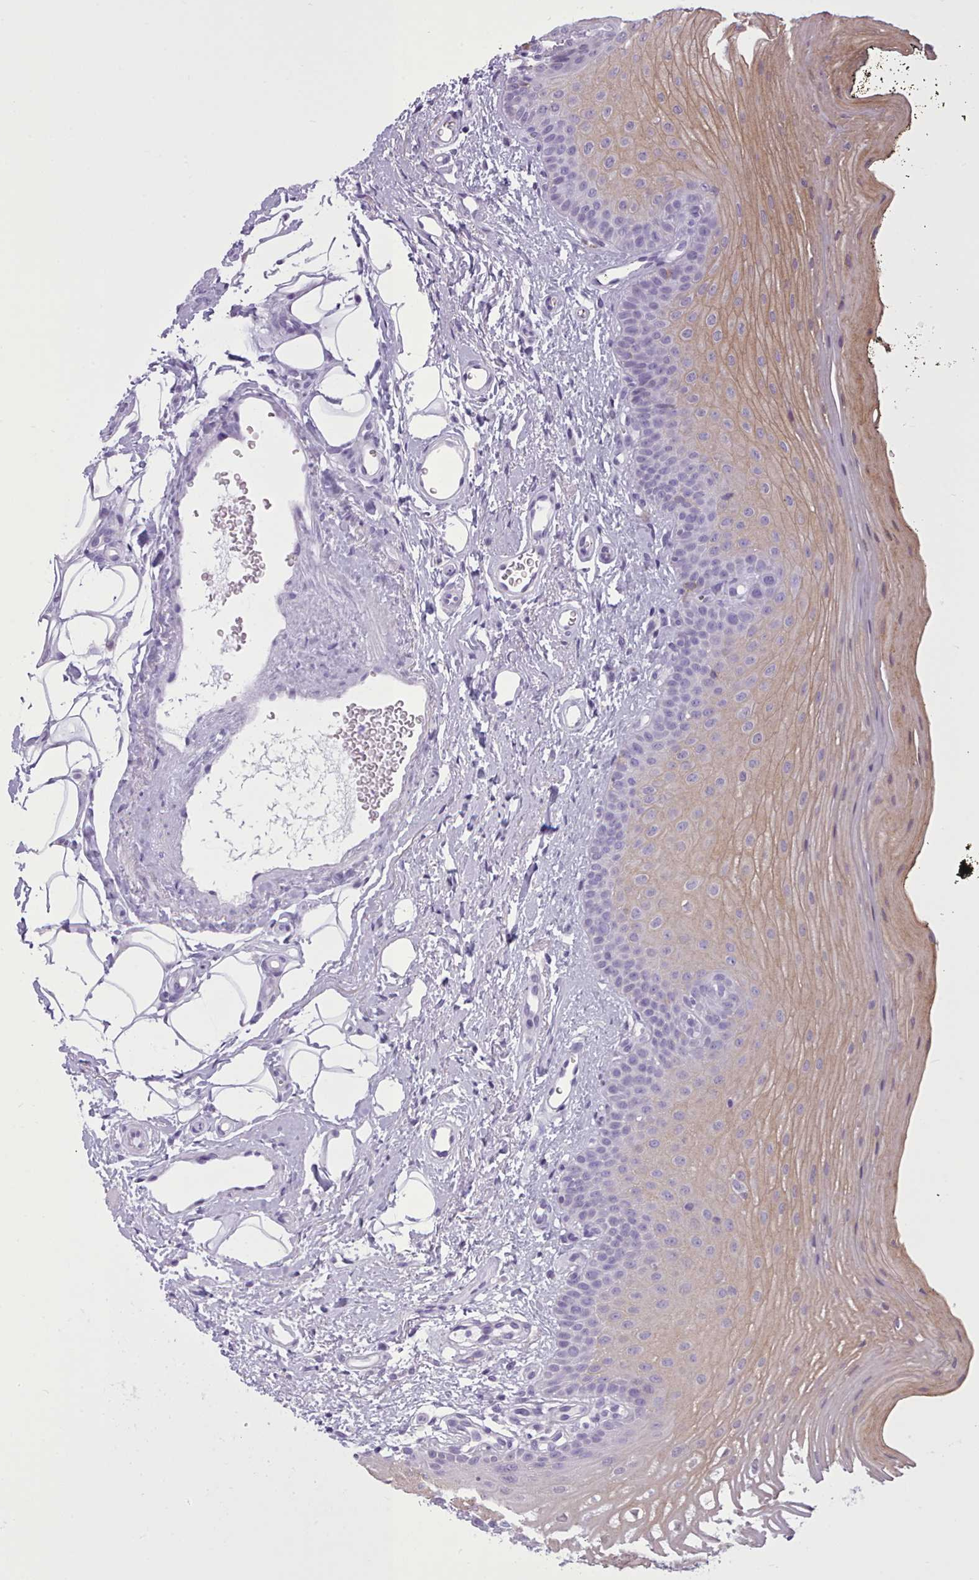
{"staining": {"intensity": "moderate", "quantity": "<25%", "location": "cytoplasmic/membranous"}, "tissue": "oral mucosa", "cell_type": "Squamous epithelial cells", "image_type": "normal", "snomed": [{"axis": "morphology", "description": "No evidence of malignacy"}, {"axis": "topography", "description": "Oral tissue"}, {"axis": "topography", "description": "Head-Neck"}], "caption": "Moderate cytoplasmic/membranous protein staining is identified in about <25% of squamous epithelial cells in oral mucosa. (IHC, brightfield microscopy, high magnification).", "gene": "FBXO48", "patient": {"sex": "male", "age": 68}}